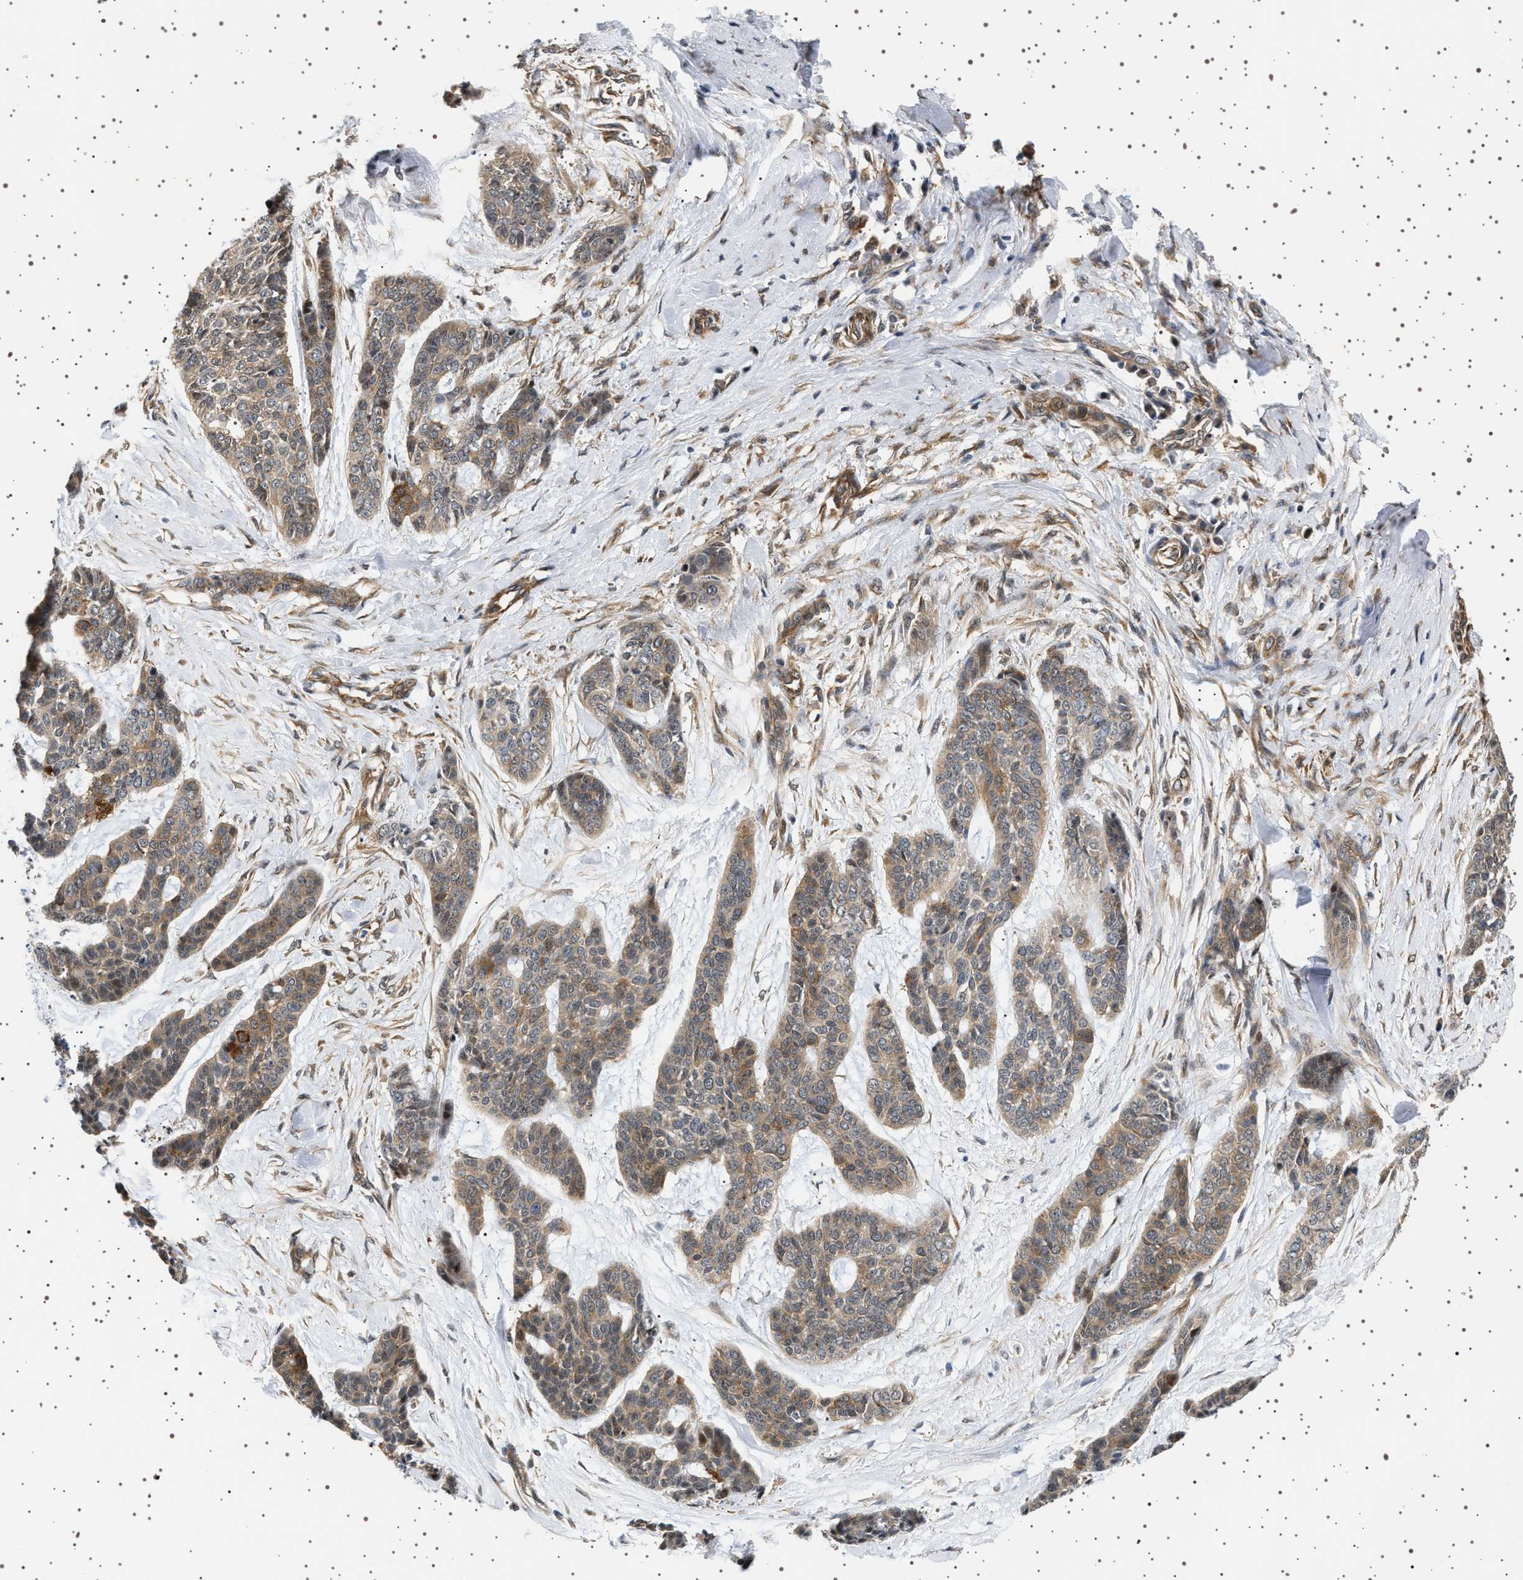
{"staining": {"intensity": "moderate", "quantity": ">75%", "location": "cytoplasmic/membranous"}, "tissue": "skin cancer", "cell_type": "Tumor cells", "image_type": "cancer", "snomed": [{"axis": "morphology", "description": "Basal cell carcinoma"}, {"axis": "topography", "description": "Skin"}], "caption": "Immunohistochemical staining of human skin basal cell carcinoma demonstrates medium levels of moderate cytoplasmic/membranous protein expression in approximately >75% of tumor cells. The protein is shown in brown color, while the nuclei are stained blue.", "gene": "BAG3", "patient": {"sex": "female", "age": 64}}